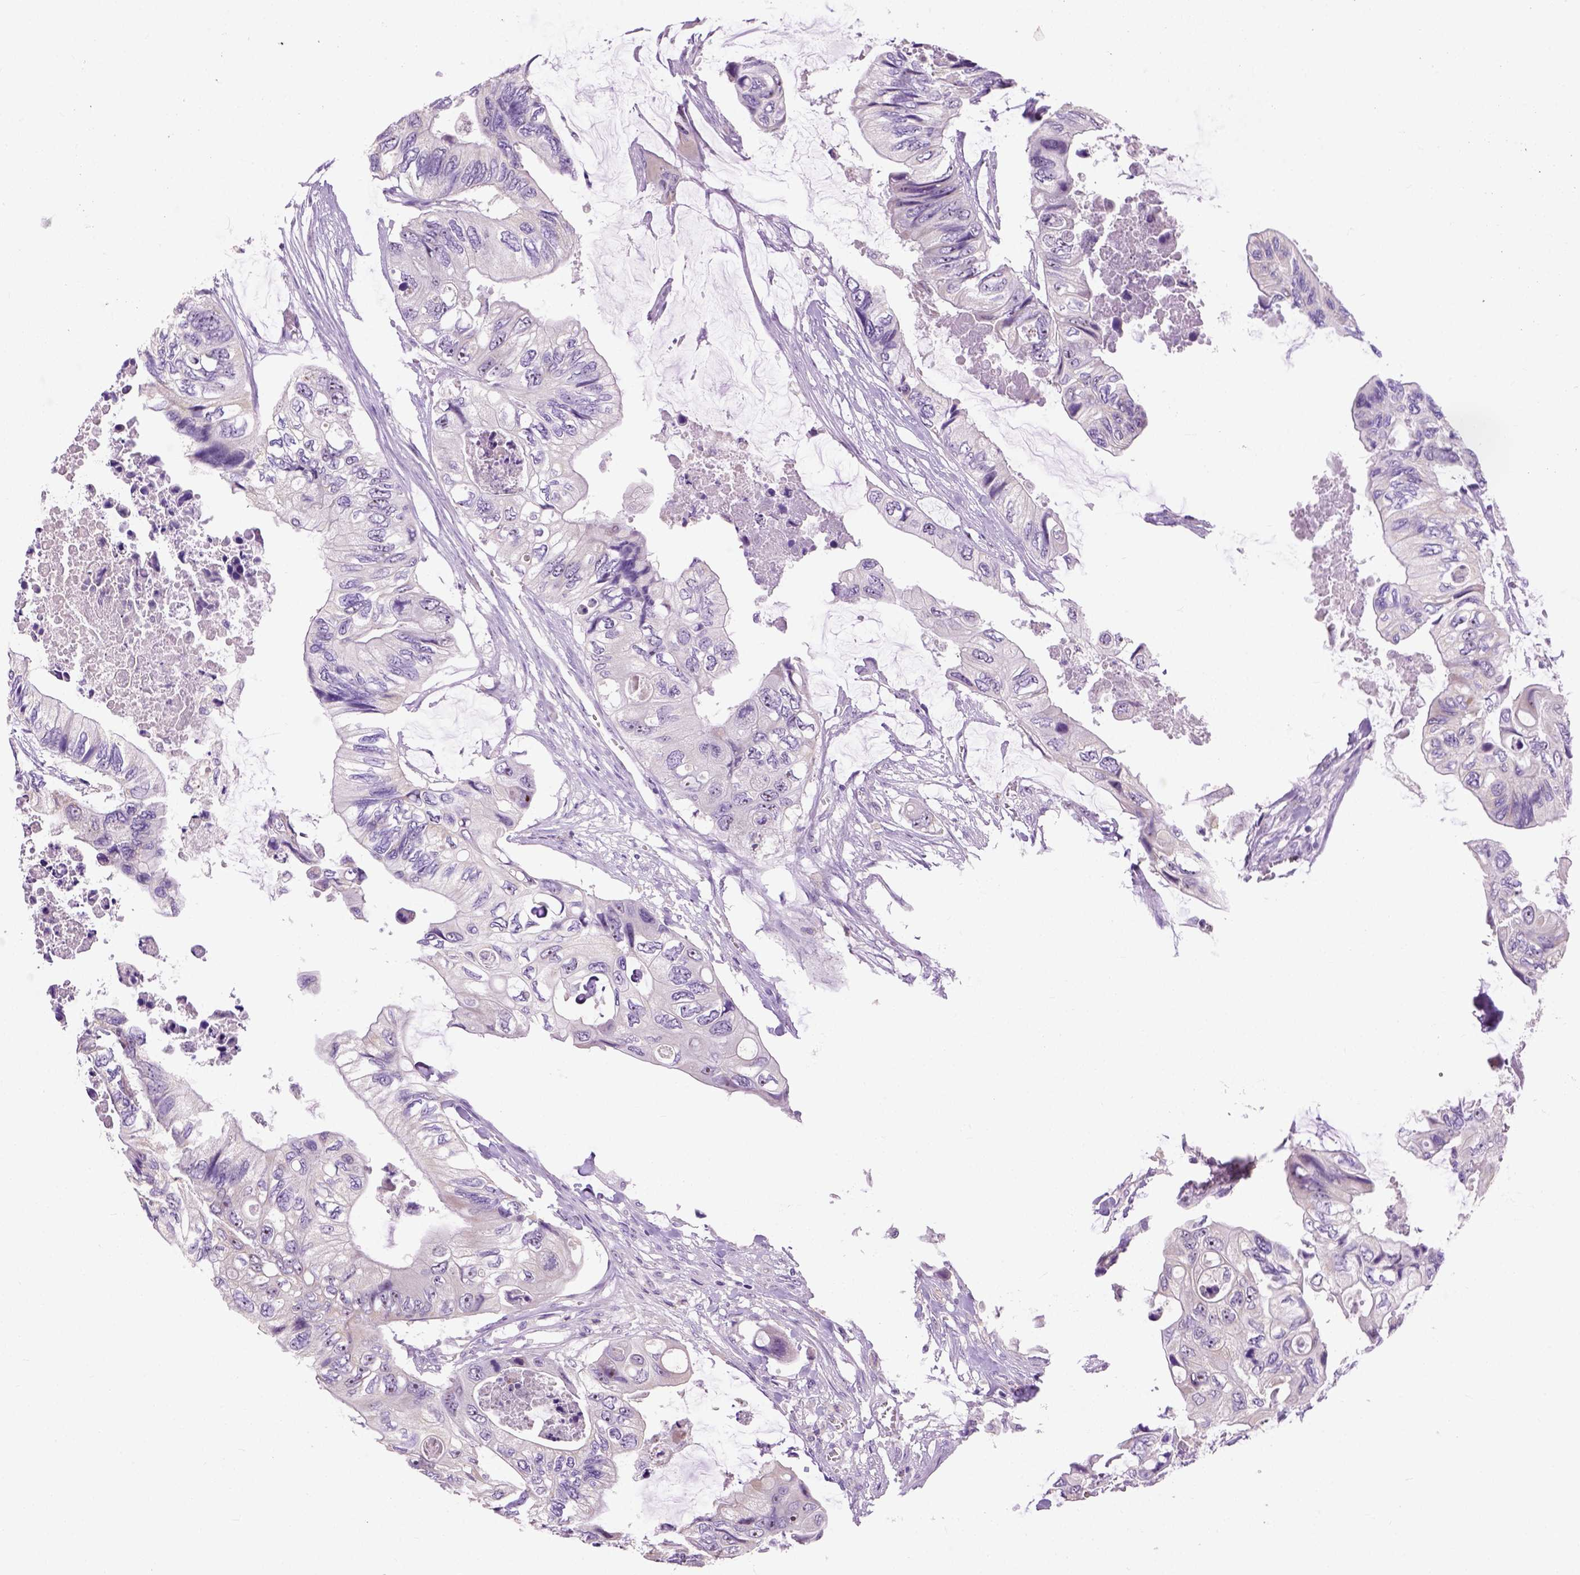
{"staining": {"intensity": "negative", "quantity": "none", "location": "none"}, "tissue": "colorectal cancer", "cell_type": "Tumor cells", "image_type": "cancer", "snomed": [{"axis": "morphology", "description": "Adenocarcinoma, NOS"}, {"axis": "topography", "description": "Rectum"}], "caption": "Immunohistochemical staining of human colorectal adenocarcinoma displays no significant positivity in tumor cells.", "gene": "UTP4", "patient": {"sex": "male", "age": 63}}